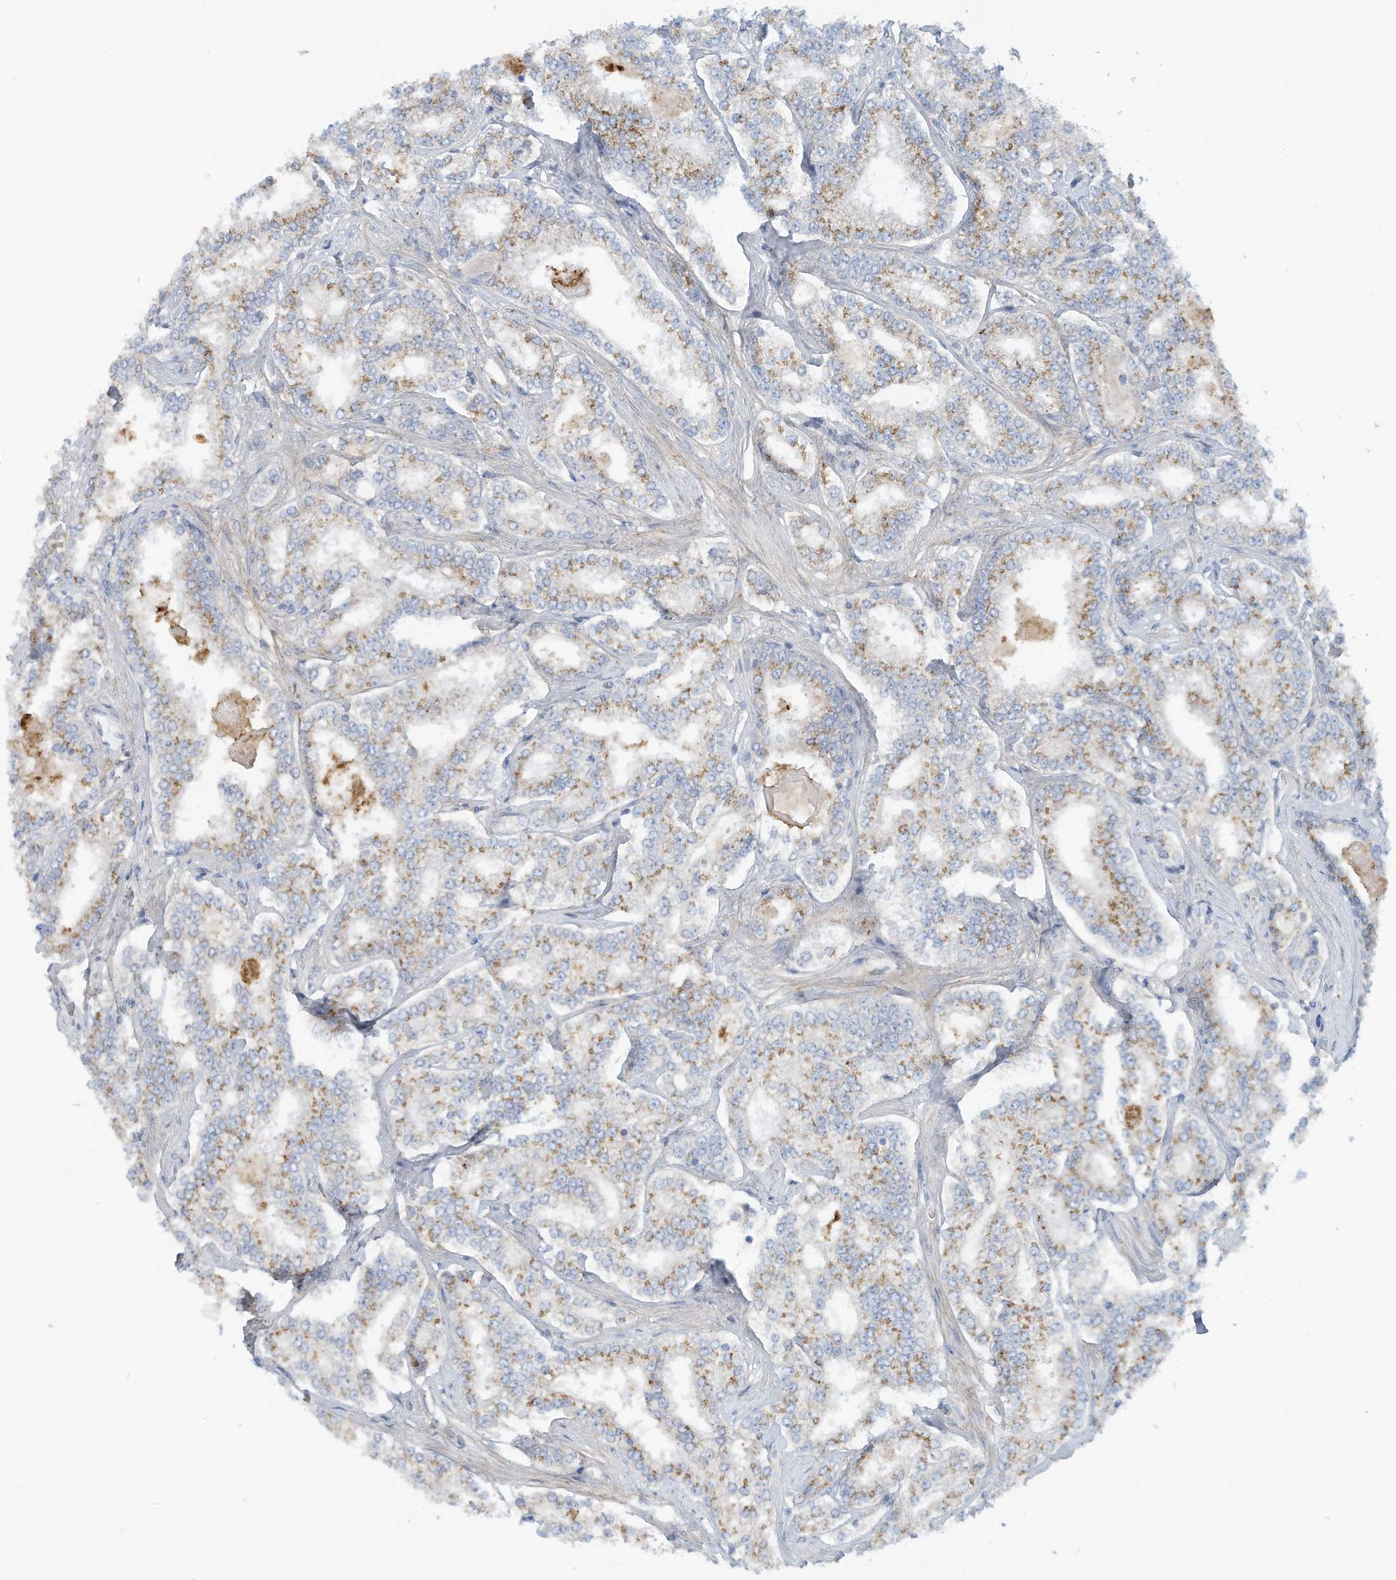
{"staining": {"intensity": "moderate", "quantity": "25%-75%", "location": "cytoplasmic/membranous"}, "tissue": "prostate cancer", "cell_type": "Tumor cells", "image_type": "cancer", "snomed": [{"axis": "morphology", "description": "Normal tissue, NOS"}, {"axis": "morphology", "description": "Adenocarcinoma, High grade"}, {"axis": "topography", "description": "Prostate"}], "caption": "This histopathology image exhibits immunohistochemistry staining of human adenocarcinoma (high-grade) (prostate), with medium moderate cytoplasmic/membranous expression in about 25%-75% of tumor cells.", "gene": "TRMT2B", "patient": {"sex": "male", "age": 83}}